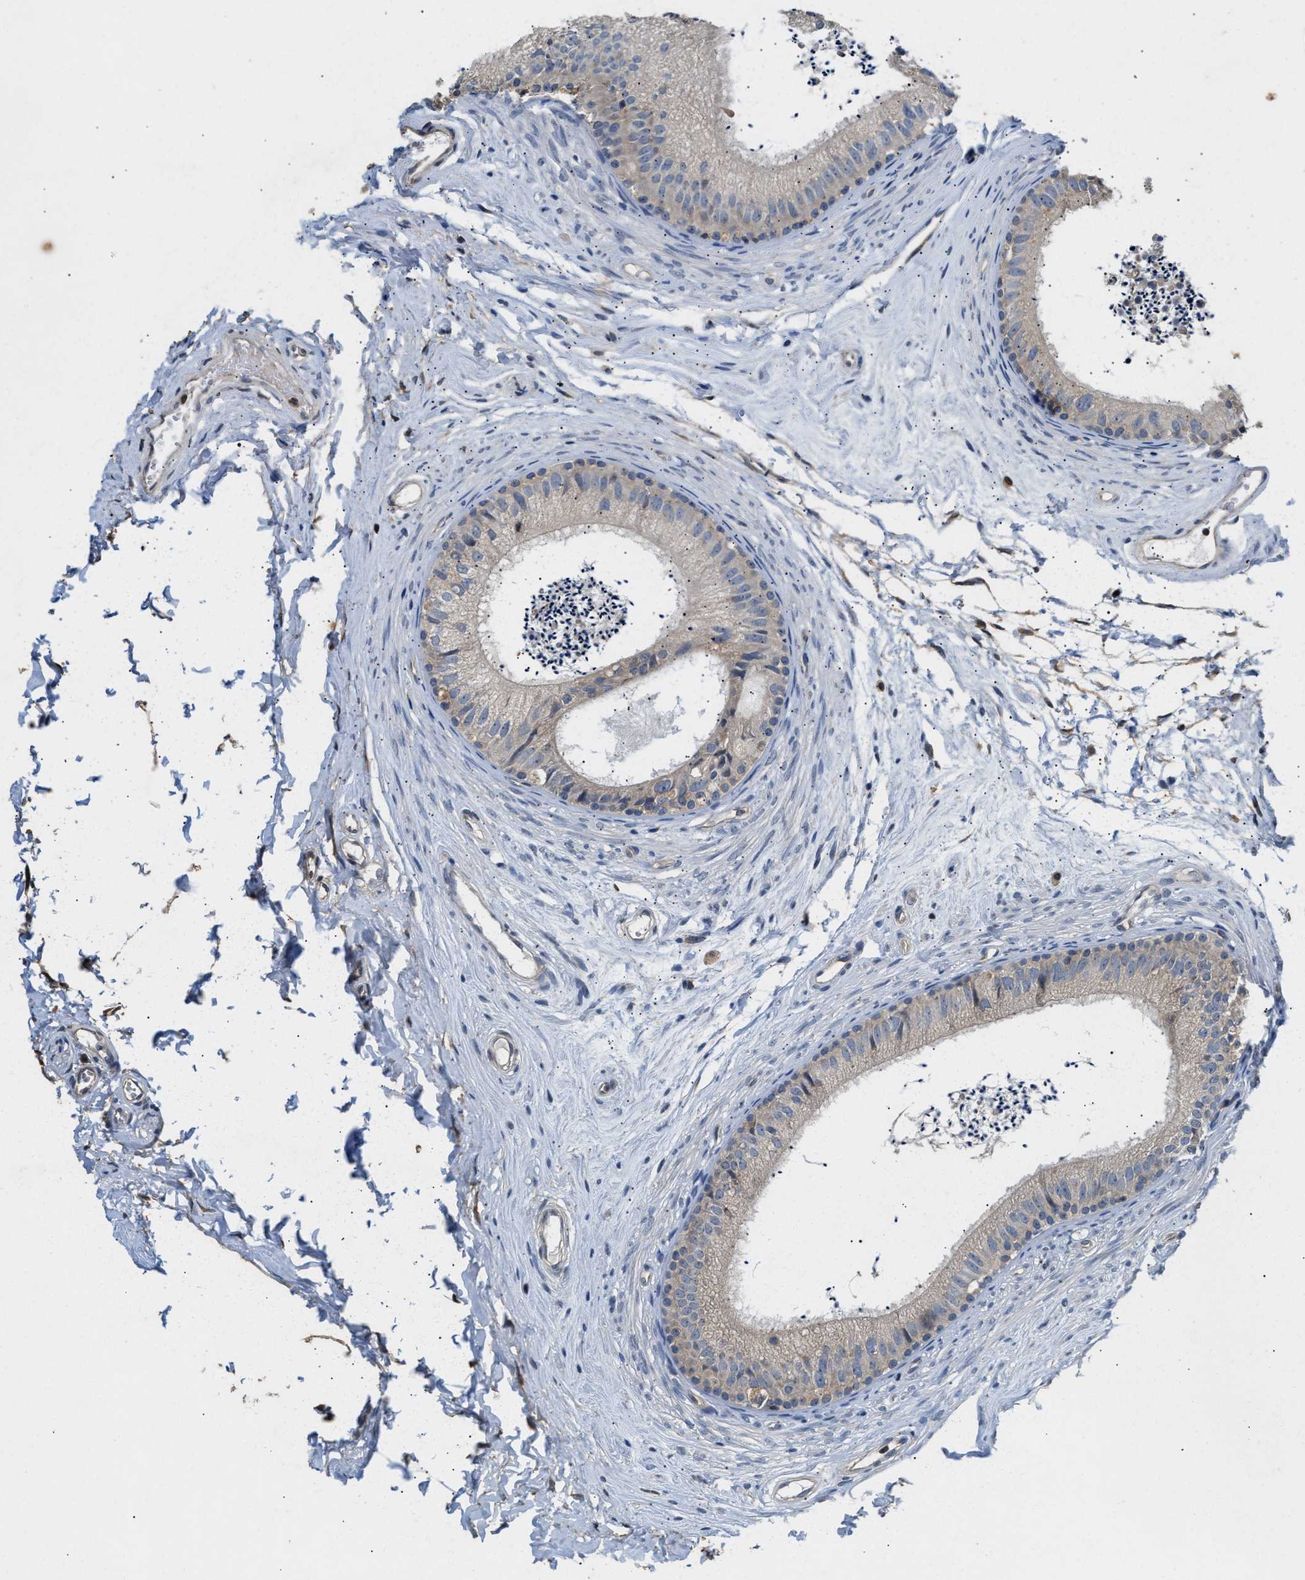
{"staining": {"intensity": "moderate", "quantity": ">75%", "location": "cytoplasmic/membranous"}, "tissue": "epididymis", "cell_type": "Glandular cells", "image_type": "normal", "snomed": [{"axis": "morphology", "description": "Normal tissue, NOS"}, {"axis": "topography", "description": "Epididymis"}], "caption": "Protein analysis of unremarkable epididymis exhibits moderate cytoplasmic/membranous staining in about >75% of glandular cells.", "gene": "CHUK", "patient": {"sex": "male", "age": 56}}